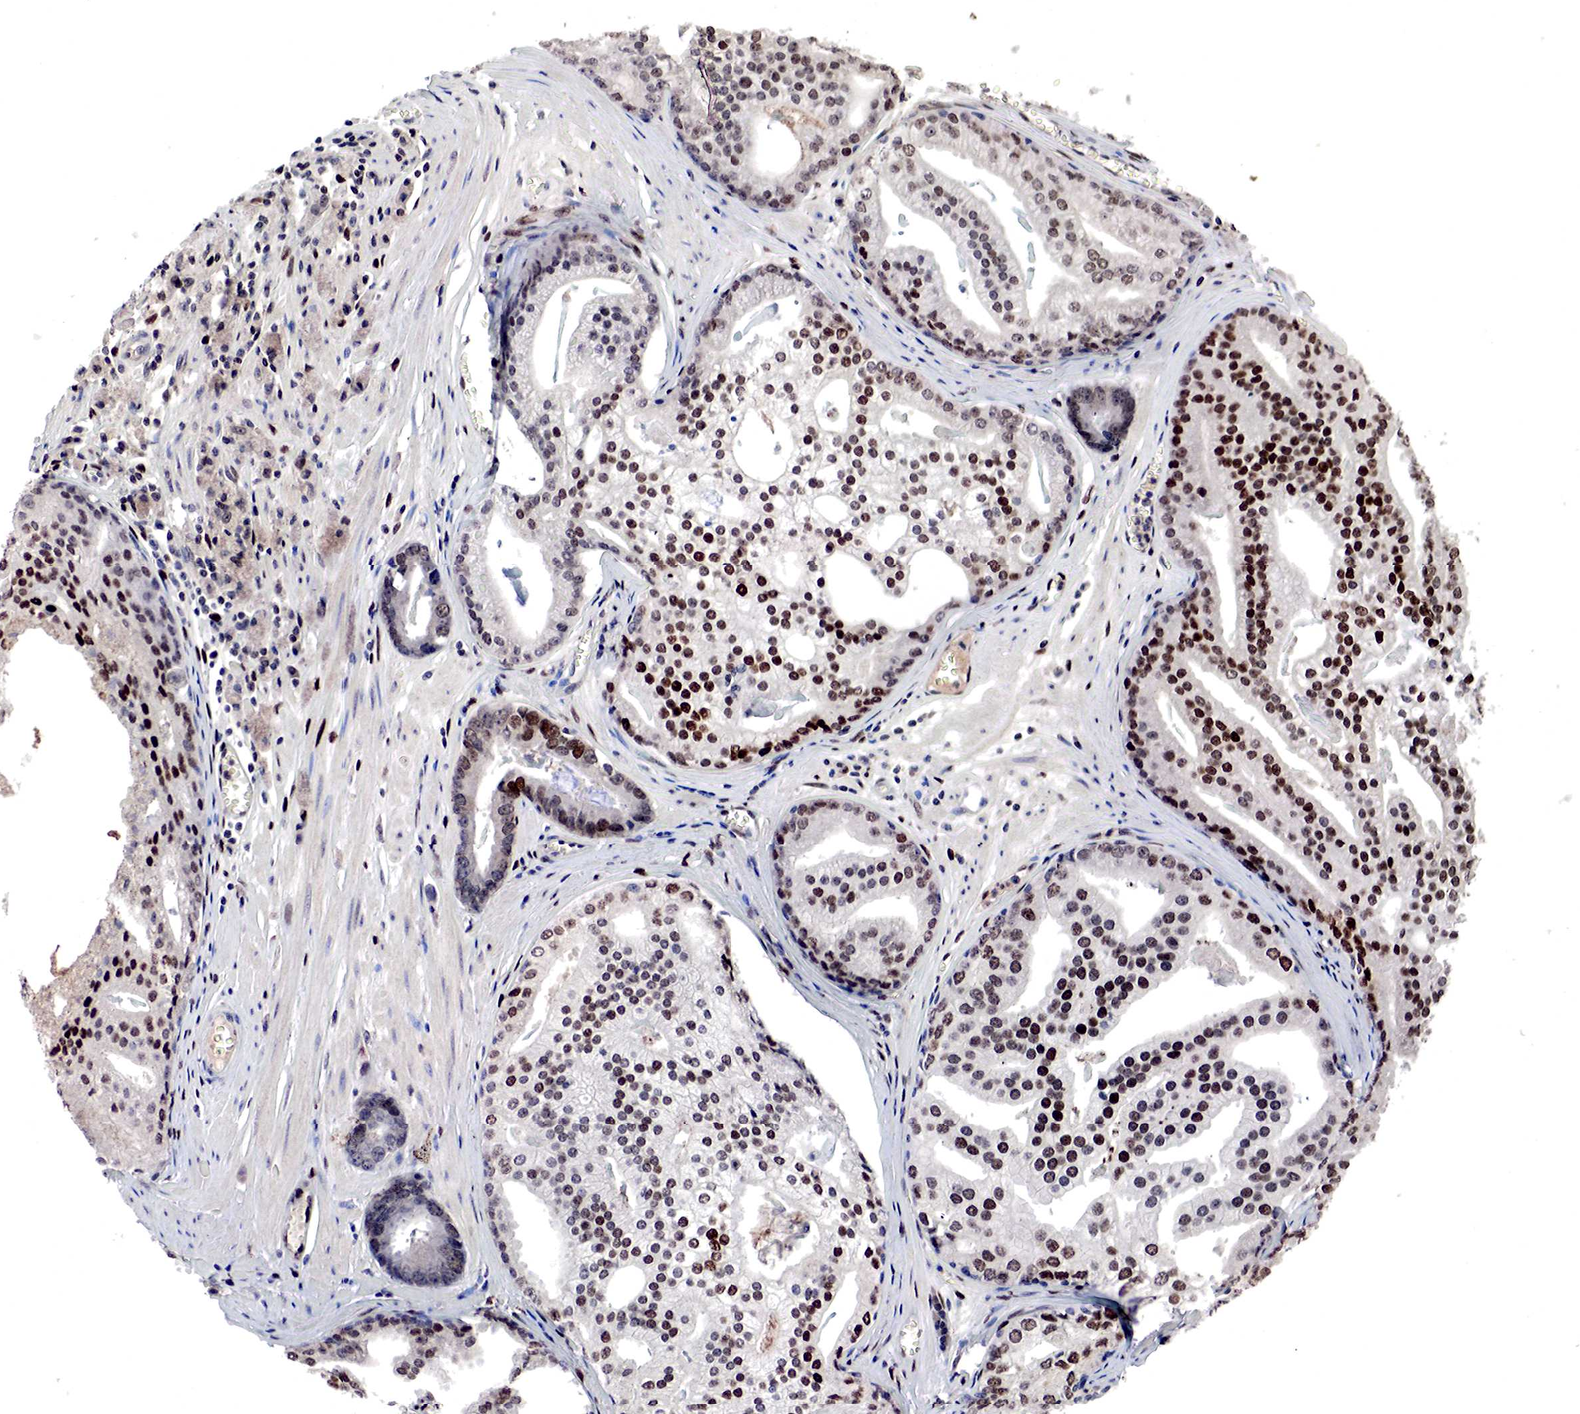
{"staining": {"intensity": "strong", "quantity": ">75%", "location": "nuclear"}, "tissue": "prostate cancer", "cell_type": "Tumor cells", "image_type": "cancer", "snomed": [{"axis": "morphology", "description": "Adenocarcinoma, High grade"}, {"axis": "topography", "description": "Prostate"}], "caption": "An immunohistochemistry photomicrograph of tumor tissue is shown. Protein staining in brown shows strong nuclear positivity in prostate cancer within tumor cells.", "gene": "DACH2", "patient": {"sex": "male", "age": 56}}